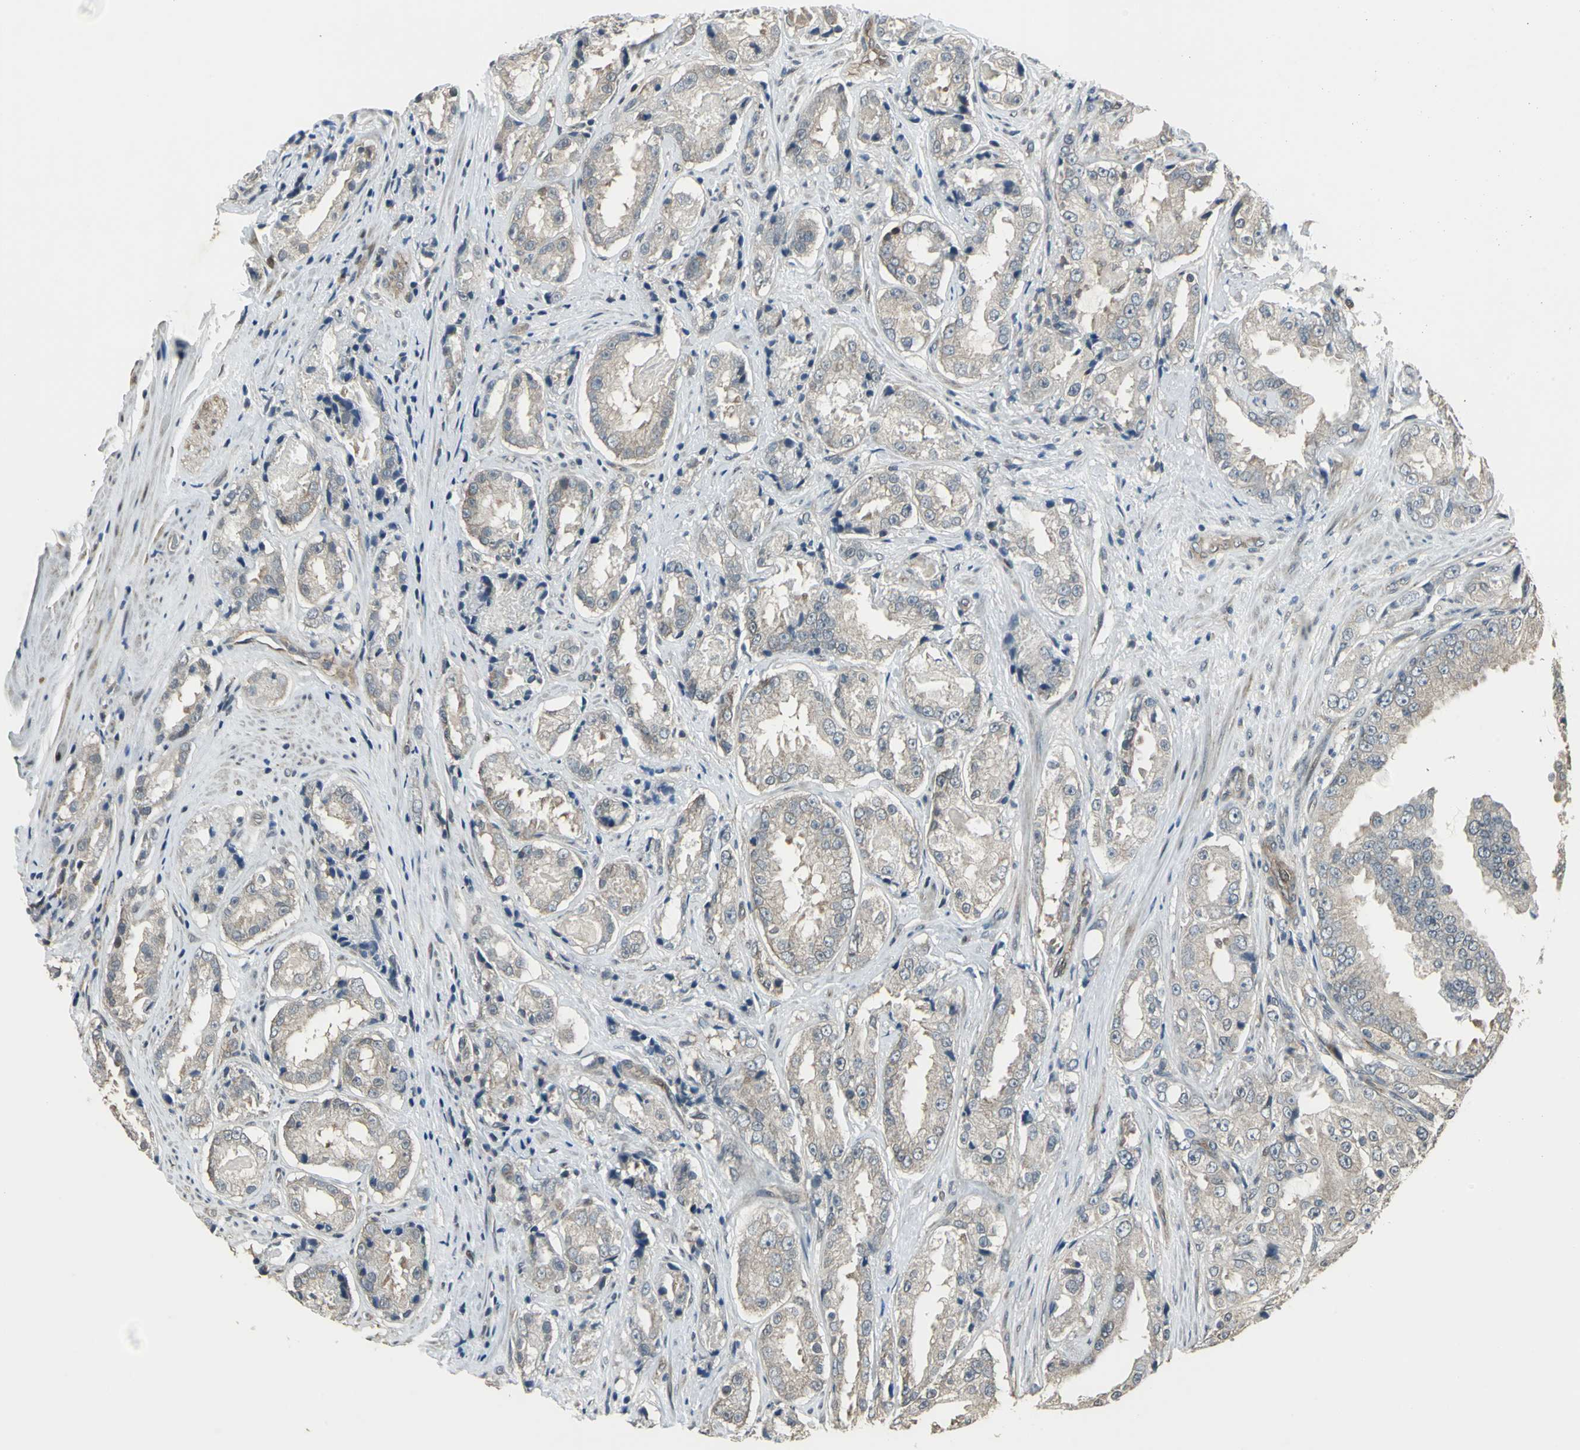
{"staining": {"intensity": "weak", "quantity": ">75%", "location": "cytoplasmic/membranous"}, "tissue": "prostate cancer", "cell_type": "Tumor cells", "image_type": "cancer", "snomed": [{"axis": "morphology", "description": "Adenocarcinoma, High grade"}, {"axis": "topography", "description": "Prostate"}], "caption": "There is low levels of weak cytoplasmic/membranous positivity in tumor cells of prostate cancer, as demonstrated by immunohistochemical staining (brown color).", "gene": "PFDN1", "patient": {"sex": "male", "age": 73}}